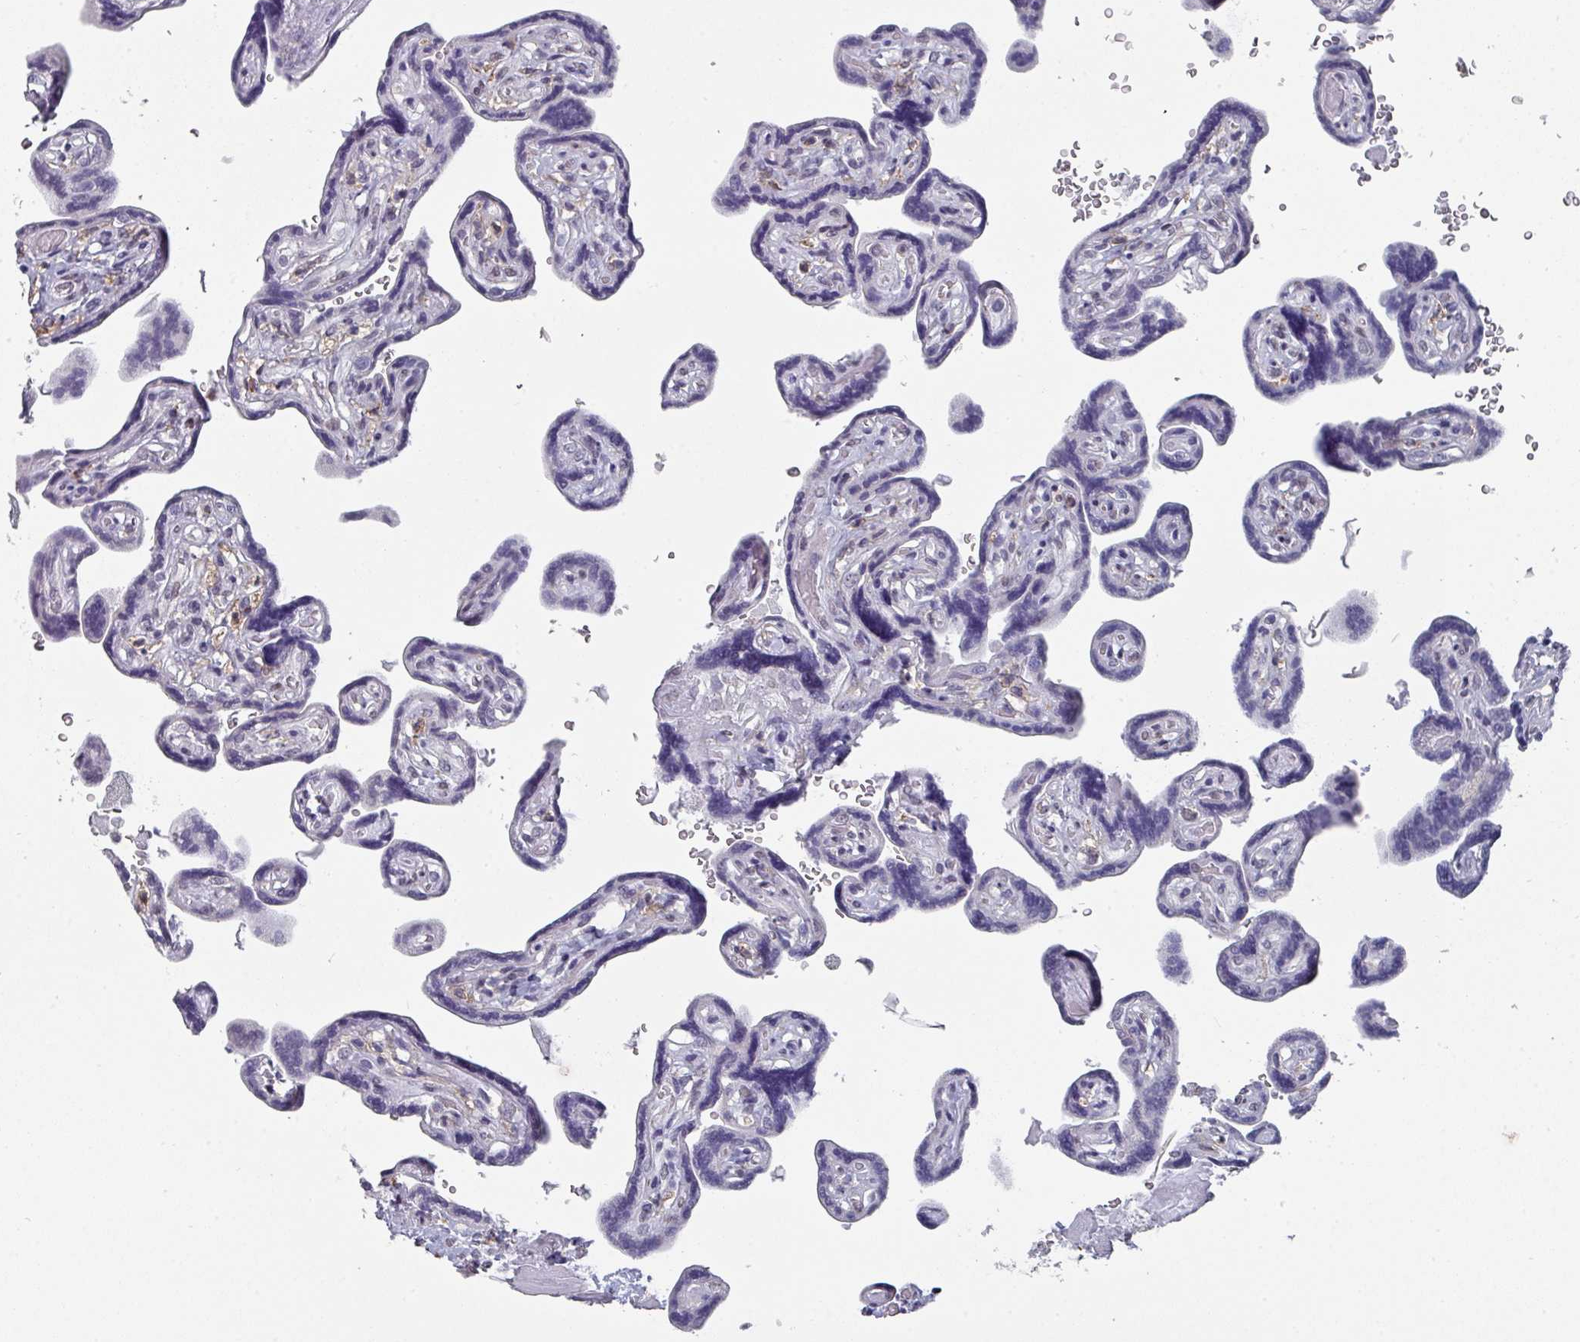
{"staining": {"intensity": "negative", "quantity": "none", "location": "none"}, "tissue": "placenta", "cell_type": "Decidual cells", "image_type": "normal", "snomed": [{"axis": "morphology", "description": "Normal tissue, NOS"}, {"axis": "topography", "description": "Placenta"}], "caption": "A micrograph of human placenta is negative for staining in decidual cells. (DAB IHC visualized using brightfield microscopy, high magnification).", "gene": "RASAL3", "patient": {"sex": "female", "age": 32}}